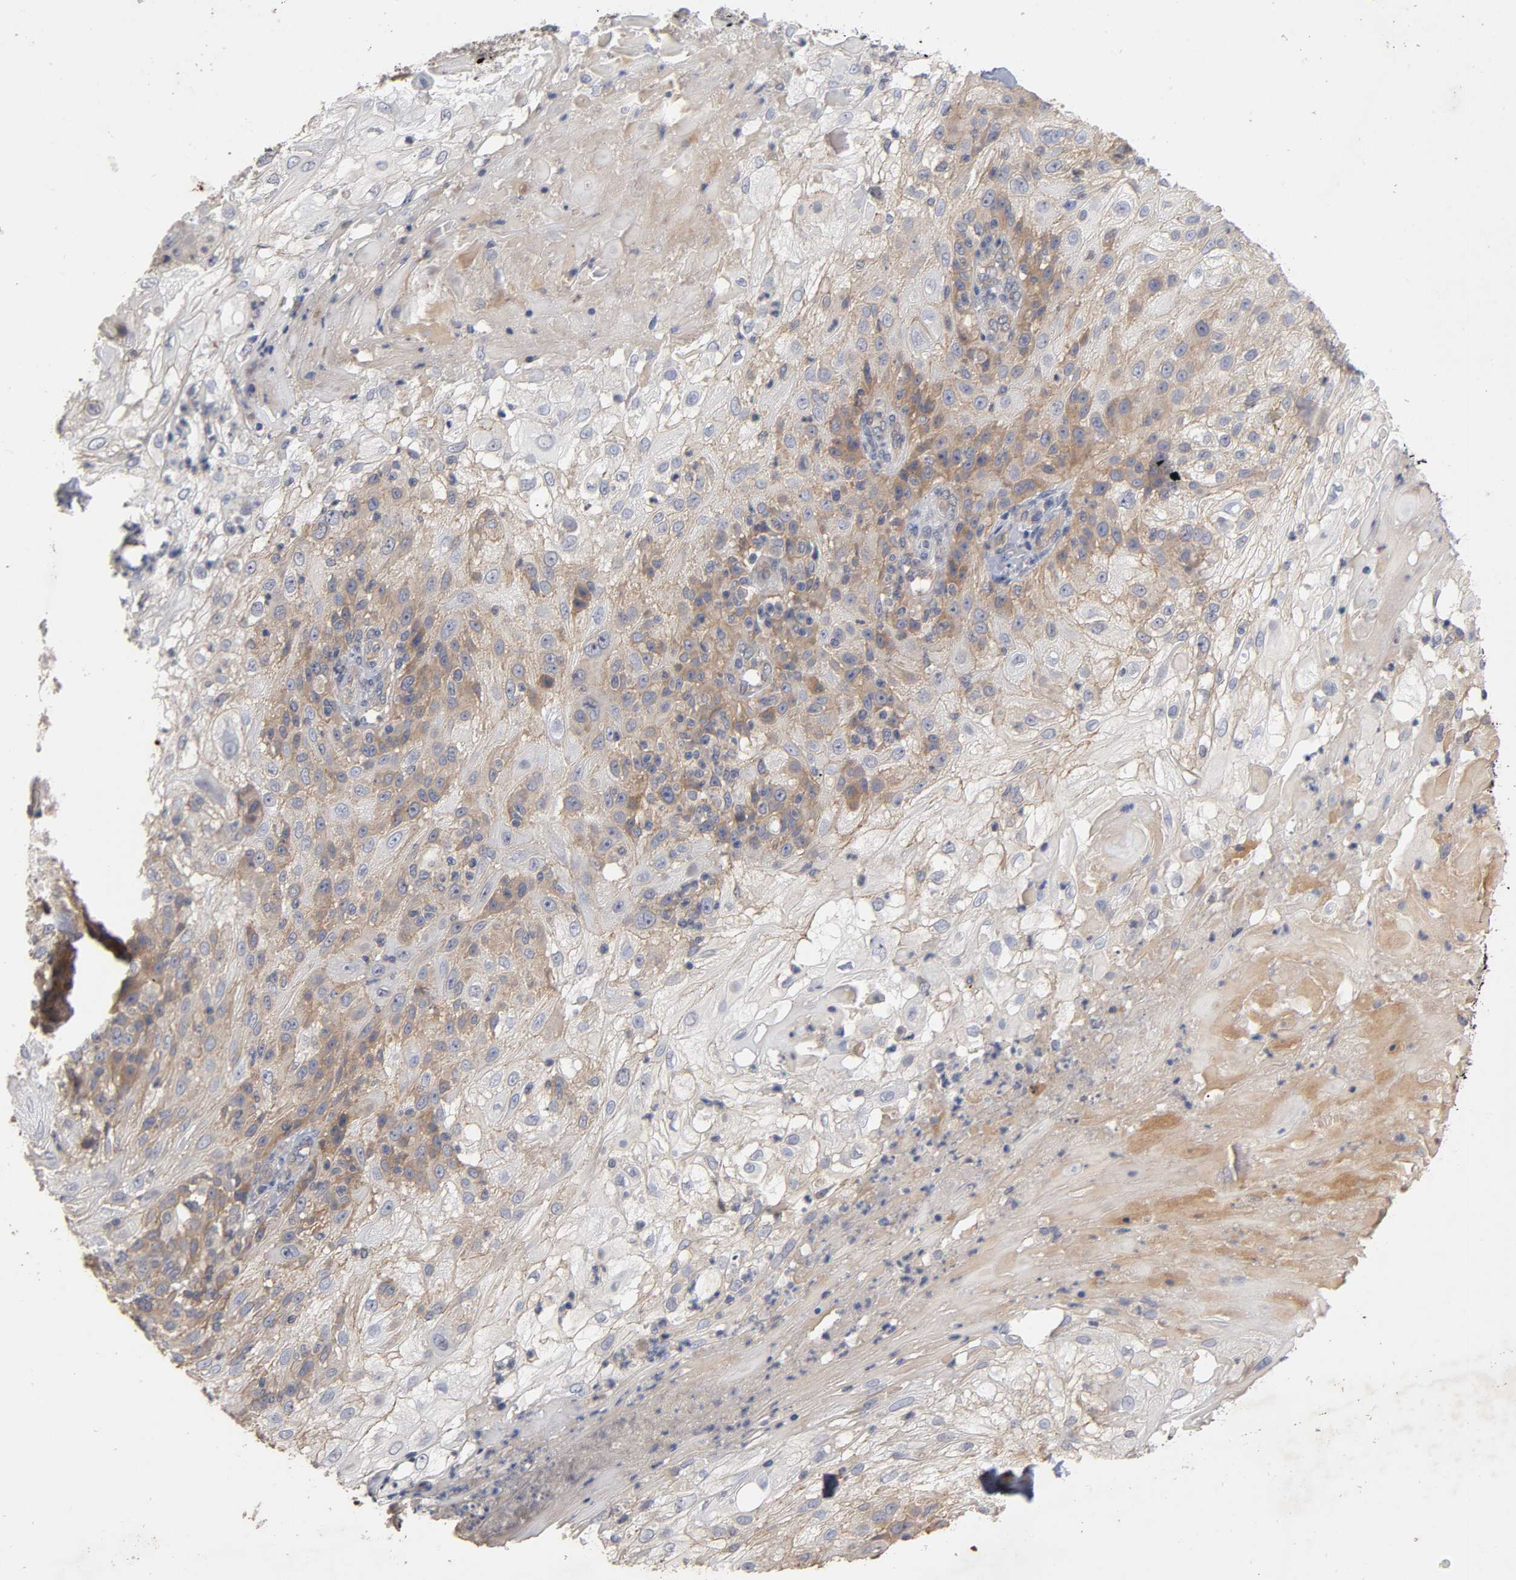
{"staining": {"intensity": "moderate", "quantity": ">75%", "location": "cytoplasmic/membranous"}, "tissue": "skin cancer", "cell_type": "Tumor cells", "image_type": "cancer", "snomed": [{"axis": "morphology", "description": "Normal tissue, NOS"}, {"axis": "morphology", "description": "Squamous cell carcinoma, NOS"}, {"axis": "topography", "description": "Skin"}], "caption": "This histopathology image demonstrates skin cancer stained with immunohistochemistry to label a protein in brown. The cytoplasmic/membranous of tumor cells show moderate positivity for the protein. Nuclei are counter-stained blue.", "gene": "PDZD11", "patient": {"sex": "female", "age": 83}}